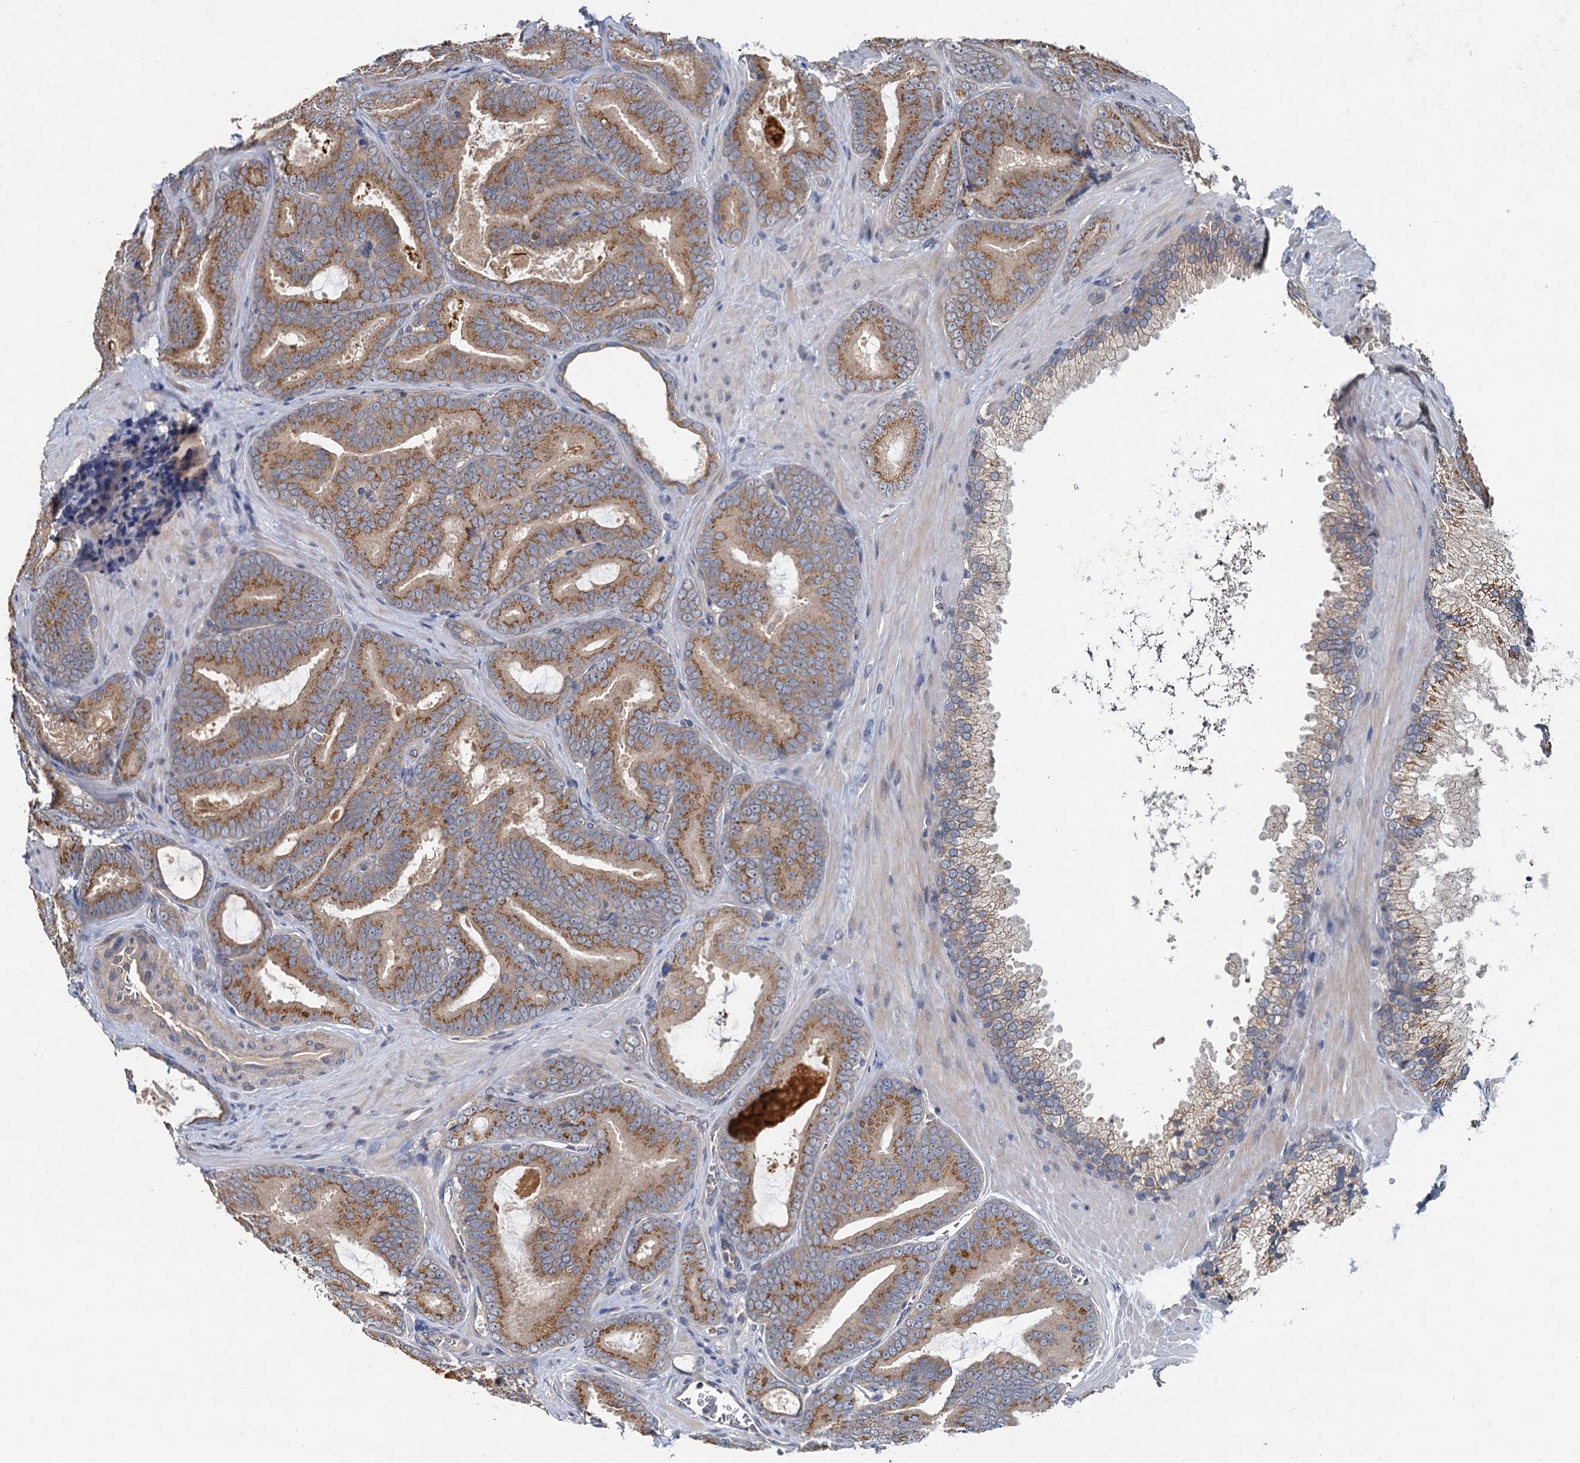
{"staining": {"intensity": "moderate", "quantity": ">75%", "location": "cytoplasmic/membranous"}, "tissue": "prostate cancer", "cell_type": "Tumor cells", "image_type": "cancer", "snomed": [{"axis": "morphology", "description": "Adenocarcinoma, High grade"}, {"axis": "topography", "description": "Prostate"}], "caption": "Prostate cancer stained with DAB (3,3'-diaminobenzidine) immunohistochemistry (IHC) exhibits medium levels of moderate cytoplasmic/membranous positivity in about >75% of tumor cells.", "gene": "ZNF324", "patient": {"sex": "male", "age": 66}}